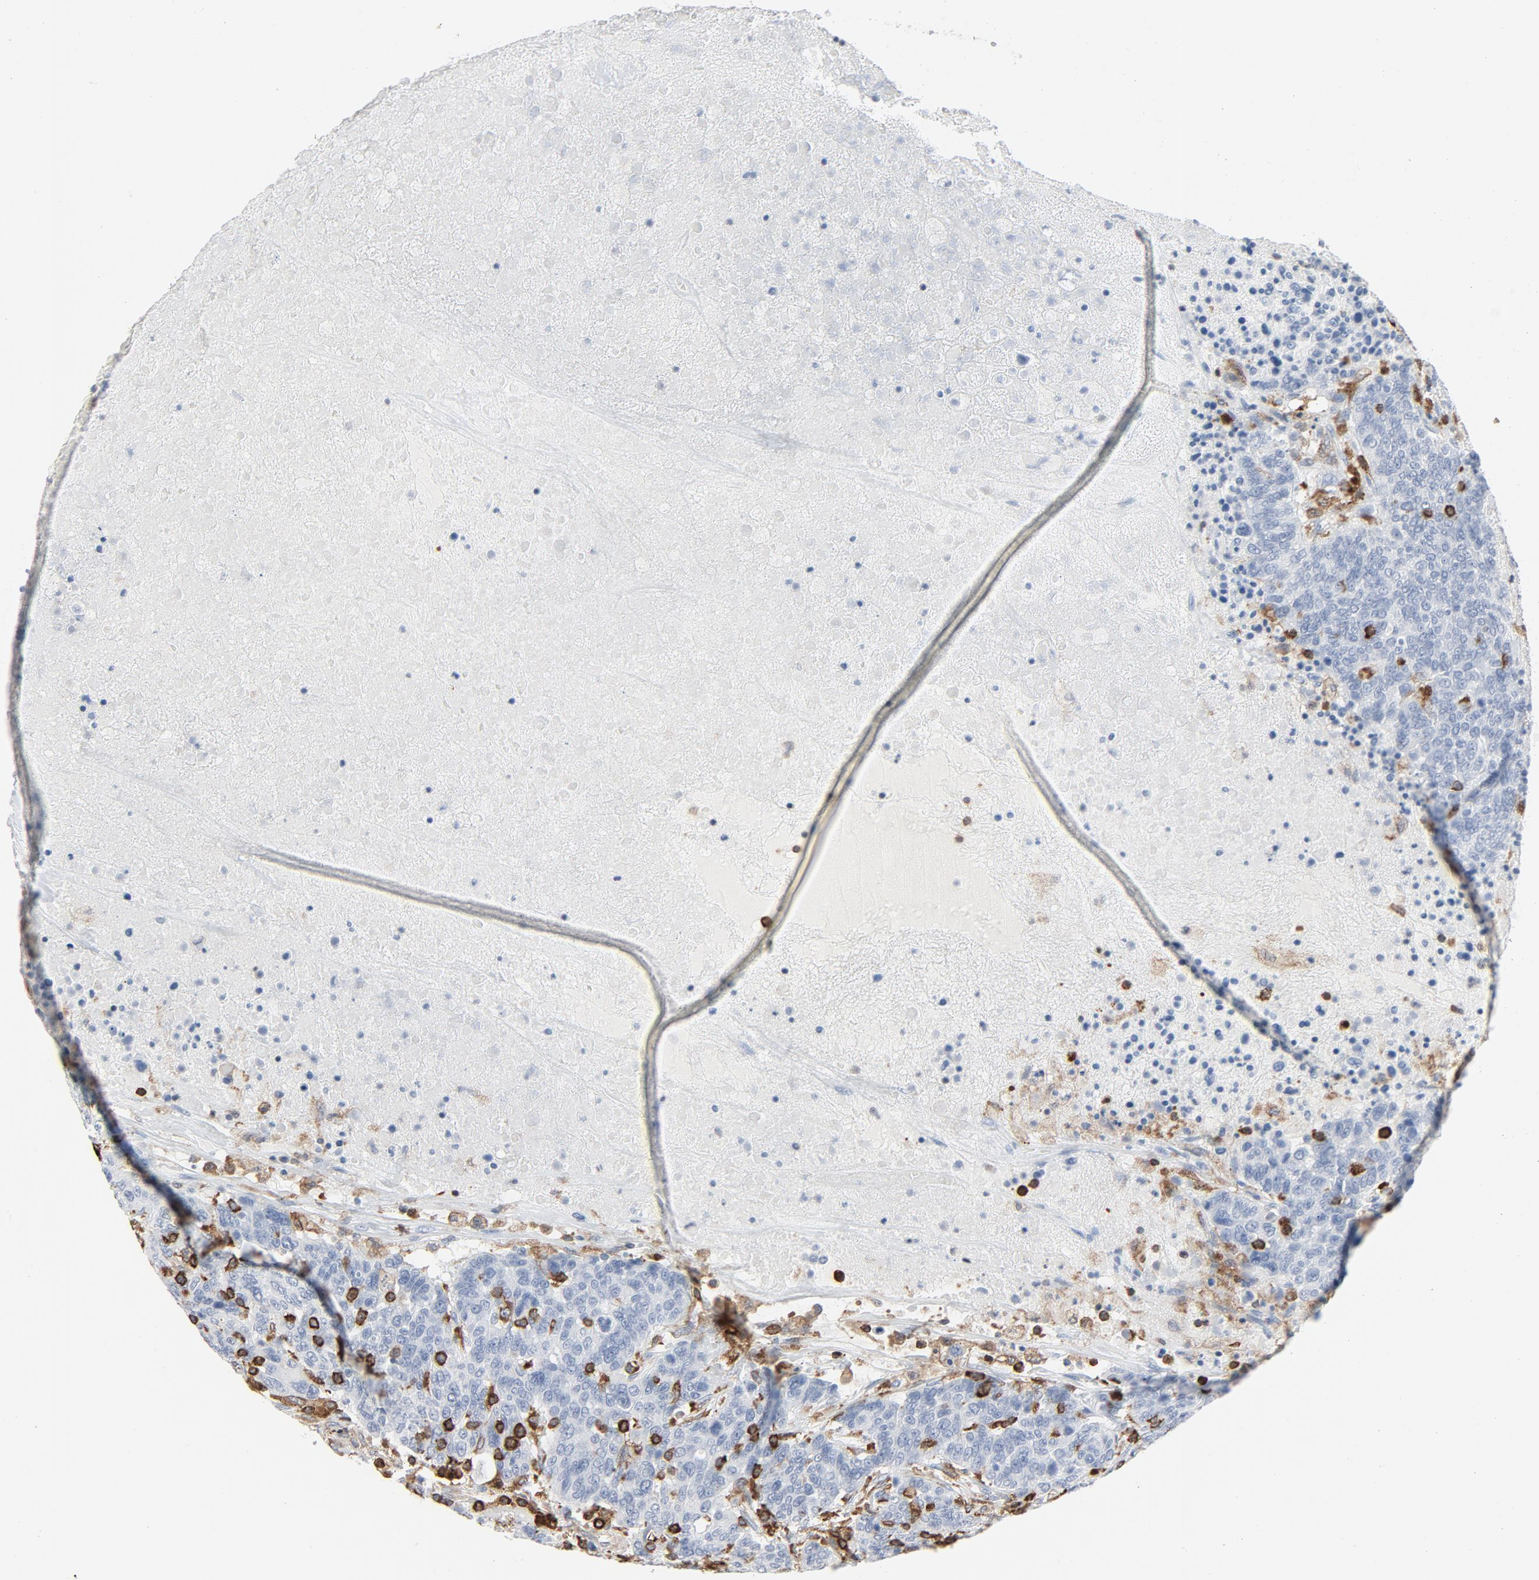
{"staining": {"intensity": "negative", "quantity": "none", "location": "none"}, "tissue": "breast cancer", "cell_type": "Tumor cells", "image_type": "cancer", "snomed": [{"axis": "morphology", "description": "Duct carcinoma"}, {"axis": "topography", "description": "Breast"}], "caption": "Immunohistochemical staining of human infiltrating ductal carcinoma (breast) shows no significant expression in tumor cells.", "gene": "LCP2", "patient": {"sex": "female", "age": 37}}